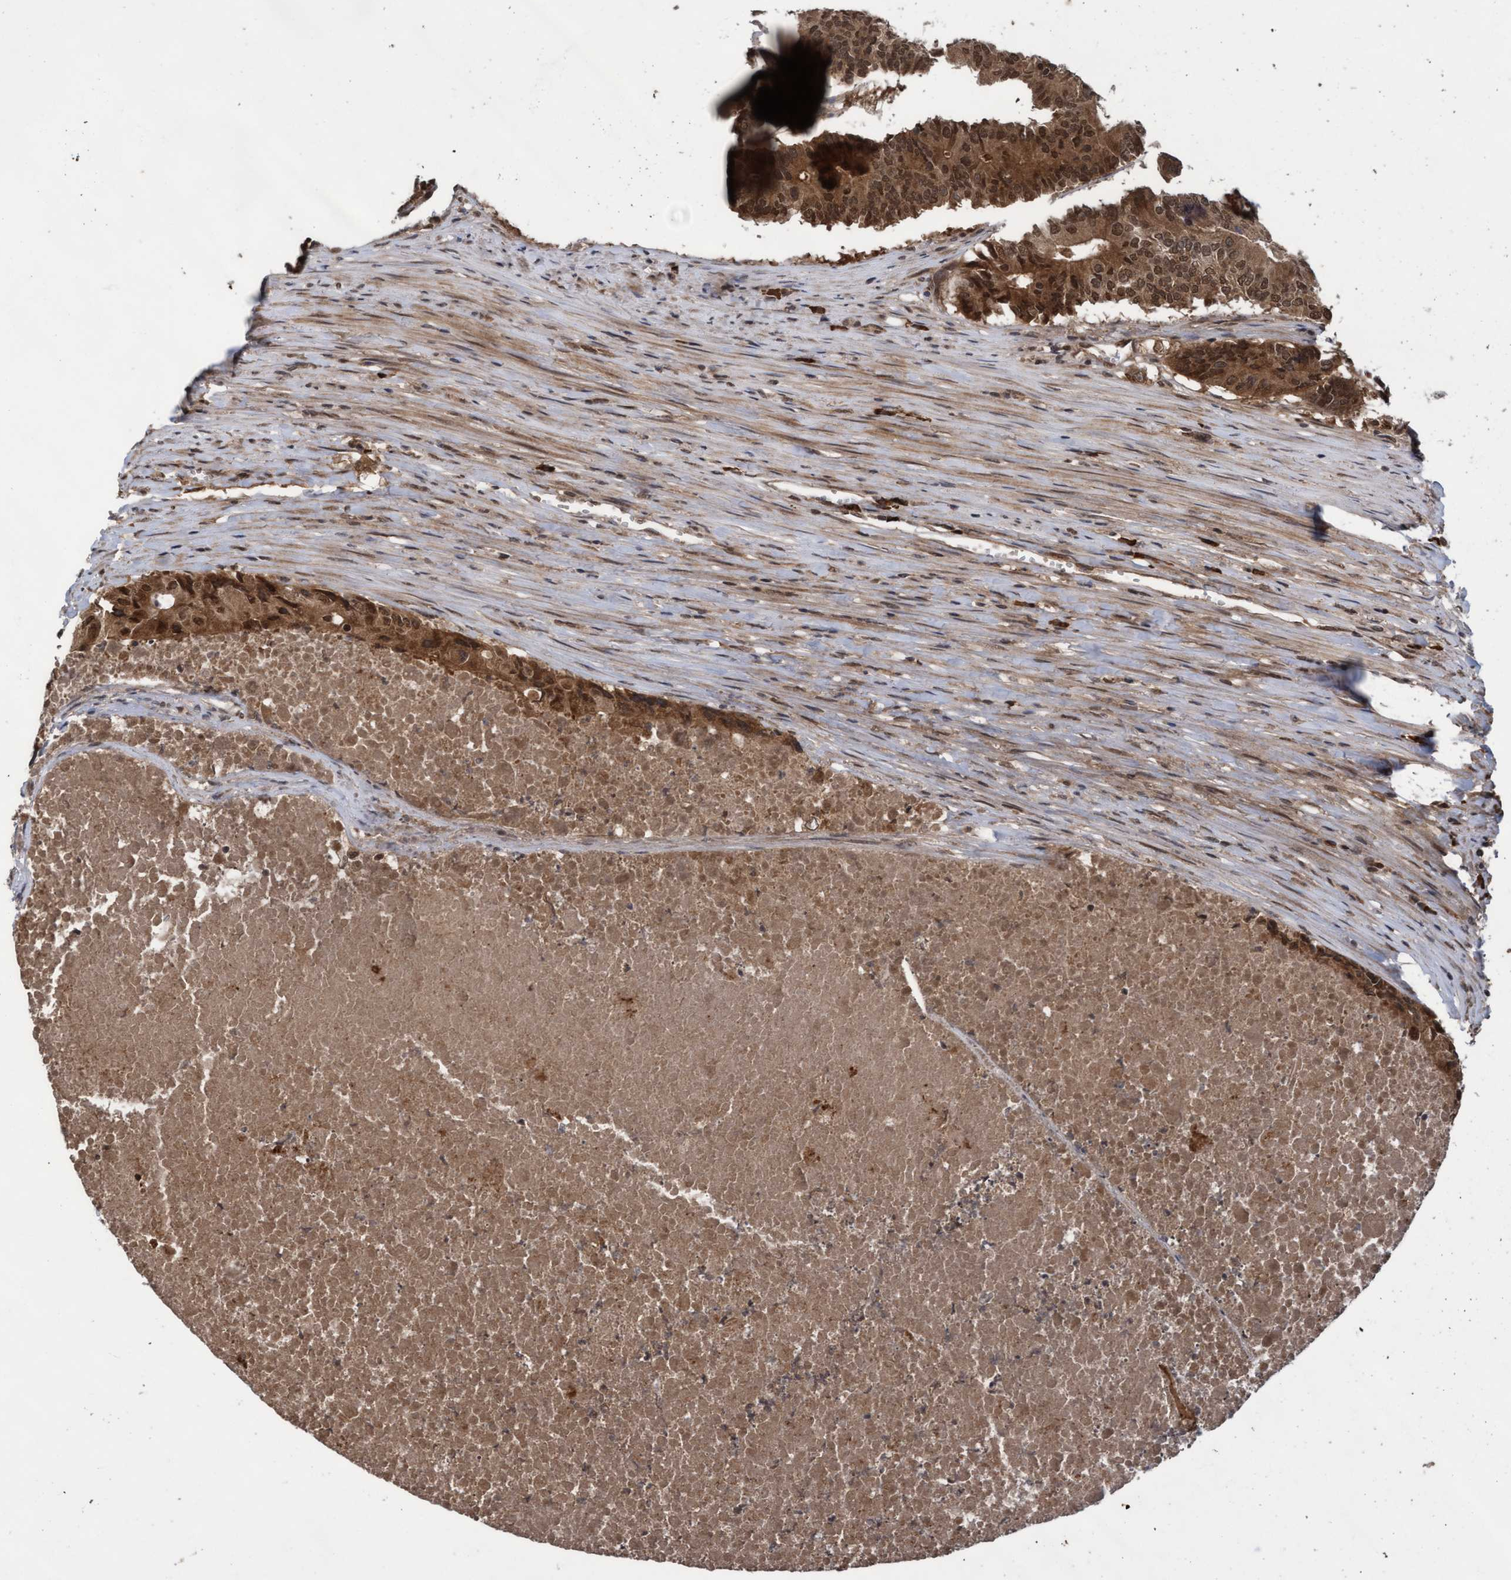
{"staining": {"intensity": "moderate", "quantity": ">75%", "location": "cytoplasmic/membranous,nuclear"}, "tissue": "colorectal cancer", "cell_type": "Tumor cells", "image_type": "cancer", "snomed": [{"axis": "morphology", "description": "Adenocarcinoma, NOS"}, {"axis": "topography", "description": "Colon"}], "caption": "Tumor cells display medium levels of moderate cytoplasmic/membranous and nuclear positivity in approximately >75% of cells in colorectal cancer.", "gene": "WASF1", "patient": {"sex": "male", "age": 87}}